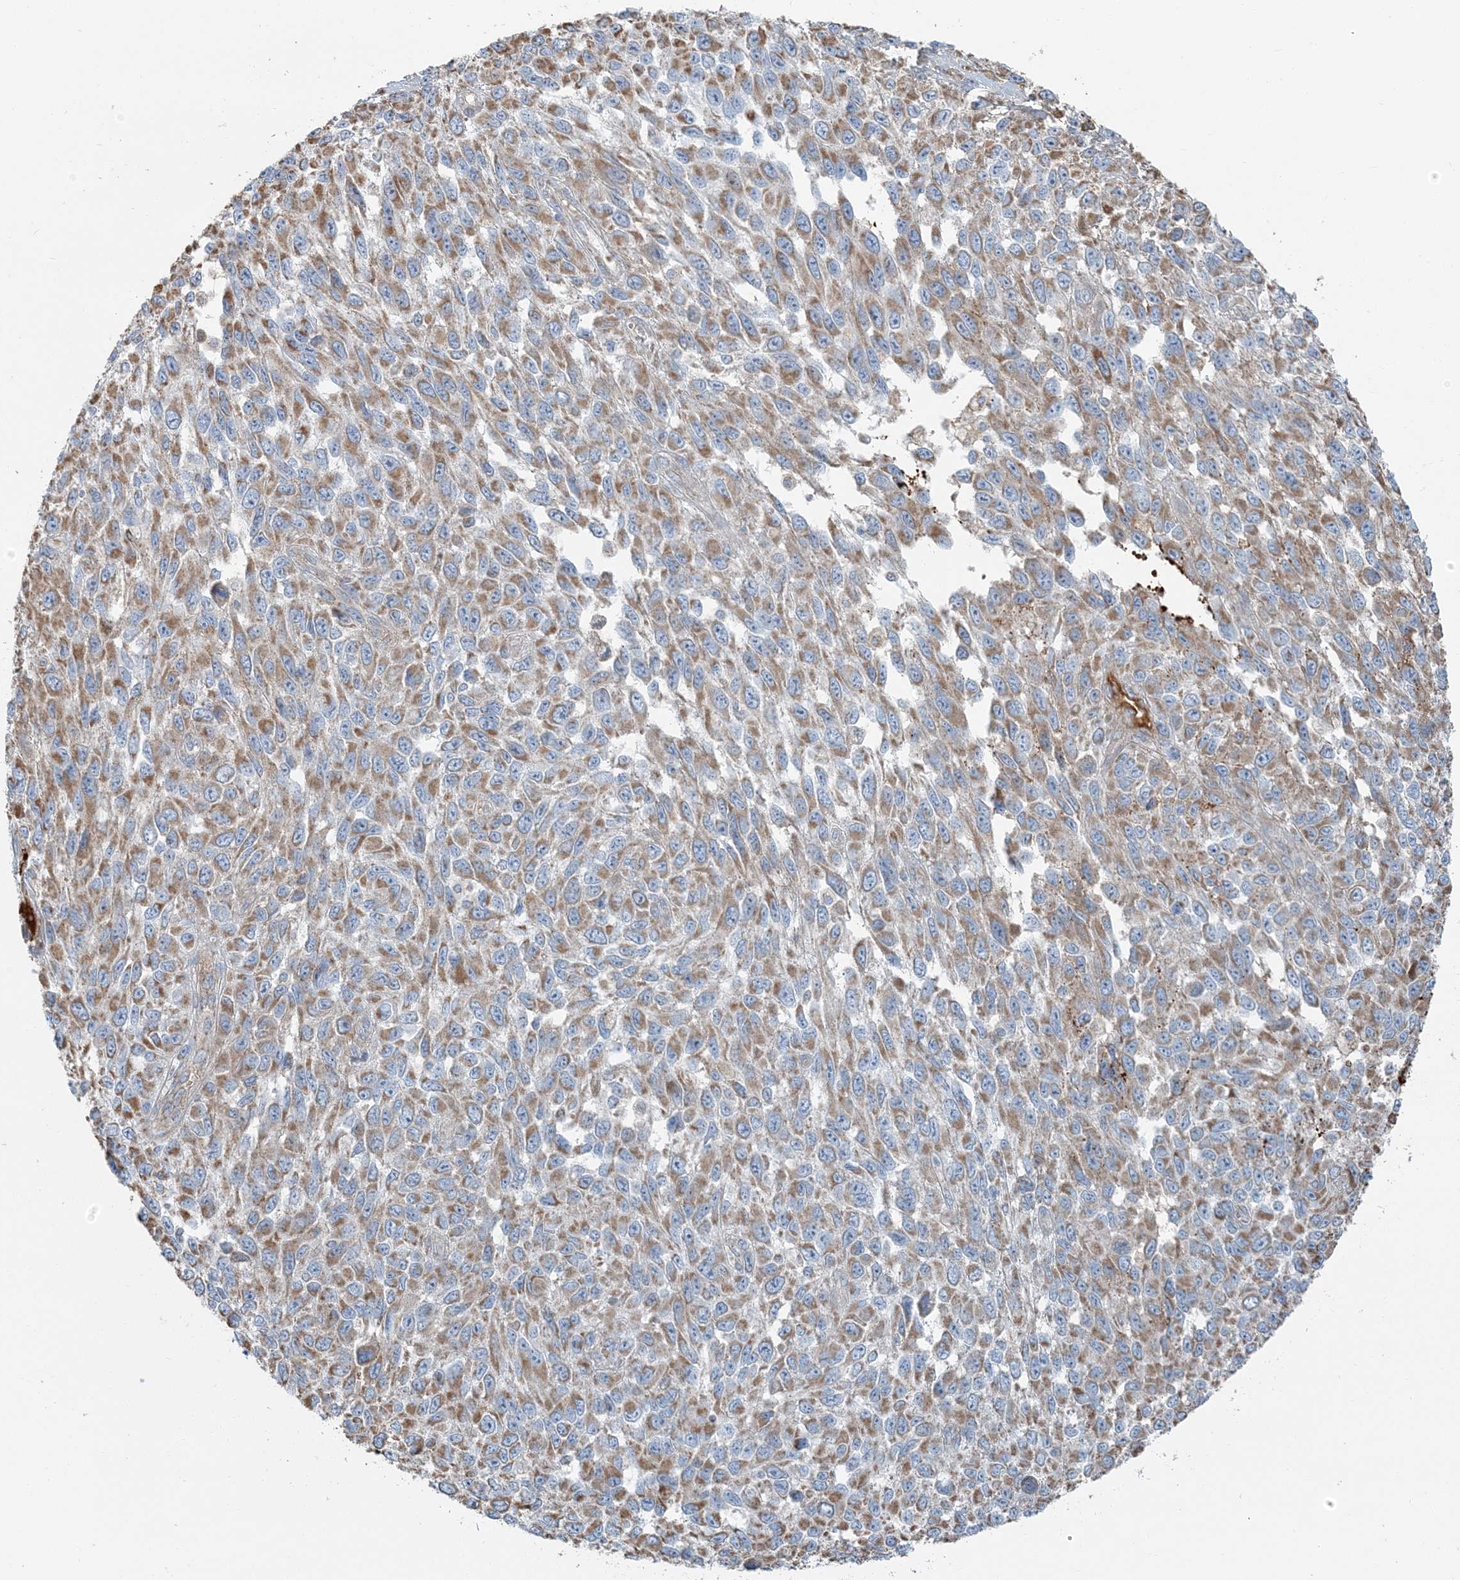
{"staining": {"intensity": "moderate", "quantity": ">75%", "location": "cytoplasmic/membranous"}, "tissue": "melanoma", "cell_type": "Tumor cells", "image_type": "cancer", "snomed": [{"axis": "morphology", "description": "Malignant melanoma, NOS"}, {"axis": "topography", "description": "Skin"}], "caption": "Melanoma stained with DAB IHC reveals medium levels of moderate cytoplasmic/membranous expression in about >75% of tumor cells. (IHC, brightfield microscopy, high magnification).", "gene": "SLC22A16", "patient": {"sex": "female", "age": 96}}